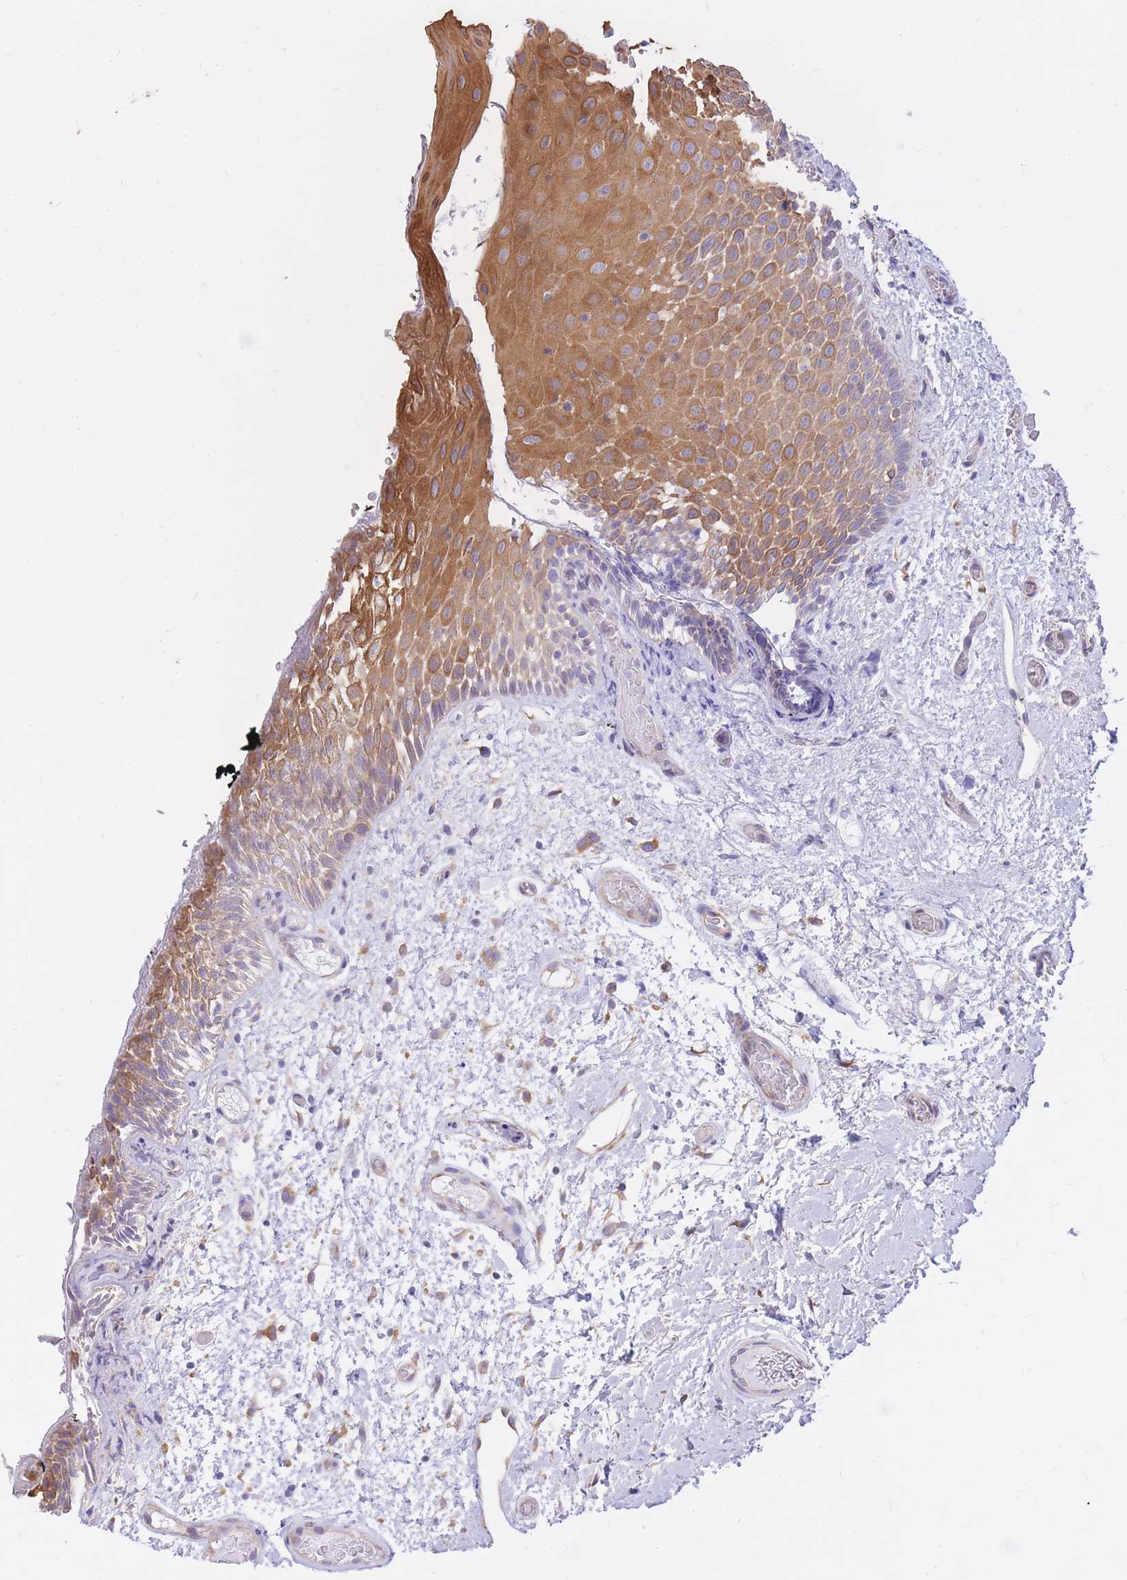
{"staining": {"intensity": "moderate", "quantity": ">75%", "location": "cytoplasmic/membranous"}, "tissue": "oral mucosa", "cell_type": "Squamous epithelial cells", "image_type": "normal", "snomed": [{"axis": "morphology", "description": "Normal tissue, NOS"}, {"axis": "morphology", "description": "Squamous cell carcinoma, NOS"}, {"axis": "topography", "description": "Oral tissue"}, {"axis": "topography", "description": "Tounge, NOS"}, {"axis": "topography", "description": "Head-Neck"}], "caption": "Oral mucosa stained for a protein demonstrates moderate cytoplasmic/membranous positivity in squamous epithelial cells. Immunohistochemistry stains the protein in brown and the nuclei are stained blue.", "gene": "GBP7", "patient": {"sex": "male", "age": 76}}